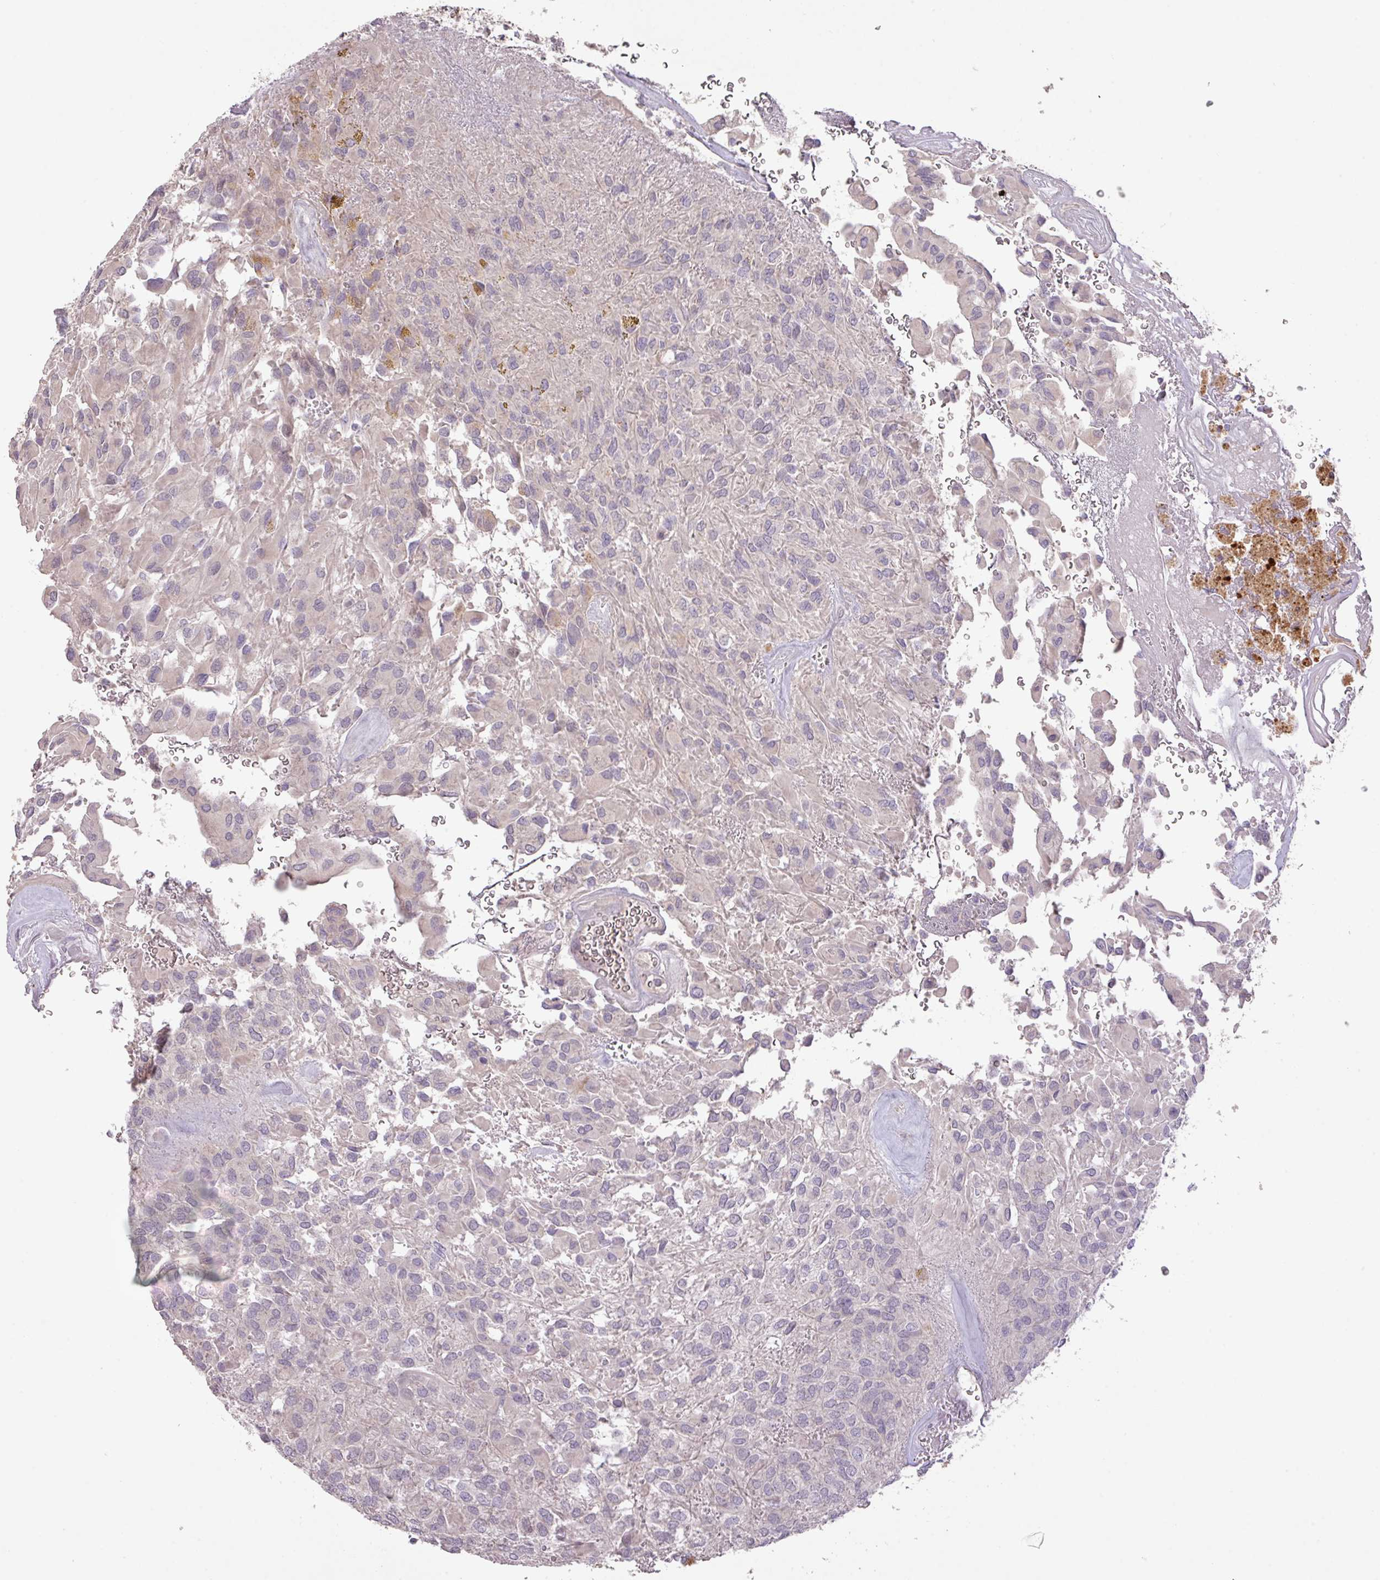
{"staining": {"intensity": "negative", "quantity": "none", "location": "none"}, "tissue": "glioma", "cell_type": "Tumor cells", "image_type": "cancer", "snomed": [{"axis": "morphology", "description": "Glioma, malignant, Low grade"}, {"axis": "topography", "description": "Brain"}], "caption": "IHC of glioma displays no staining in tumor cells.", "gene": "PRADC1", "patient": {"sex": "male", "age": 56}}